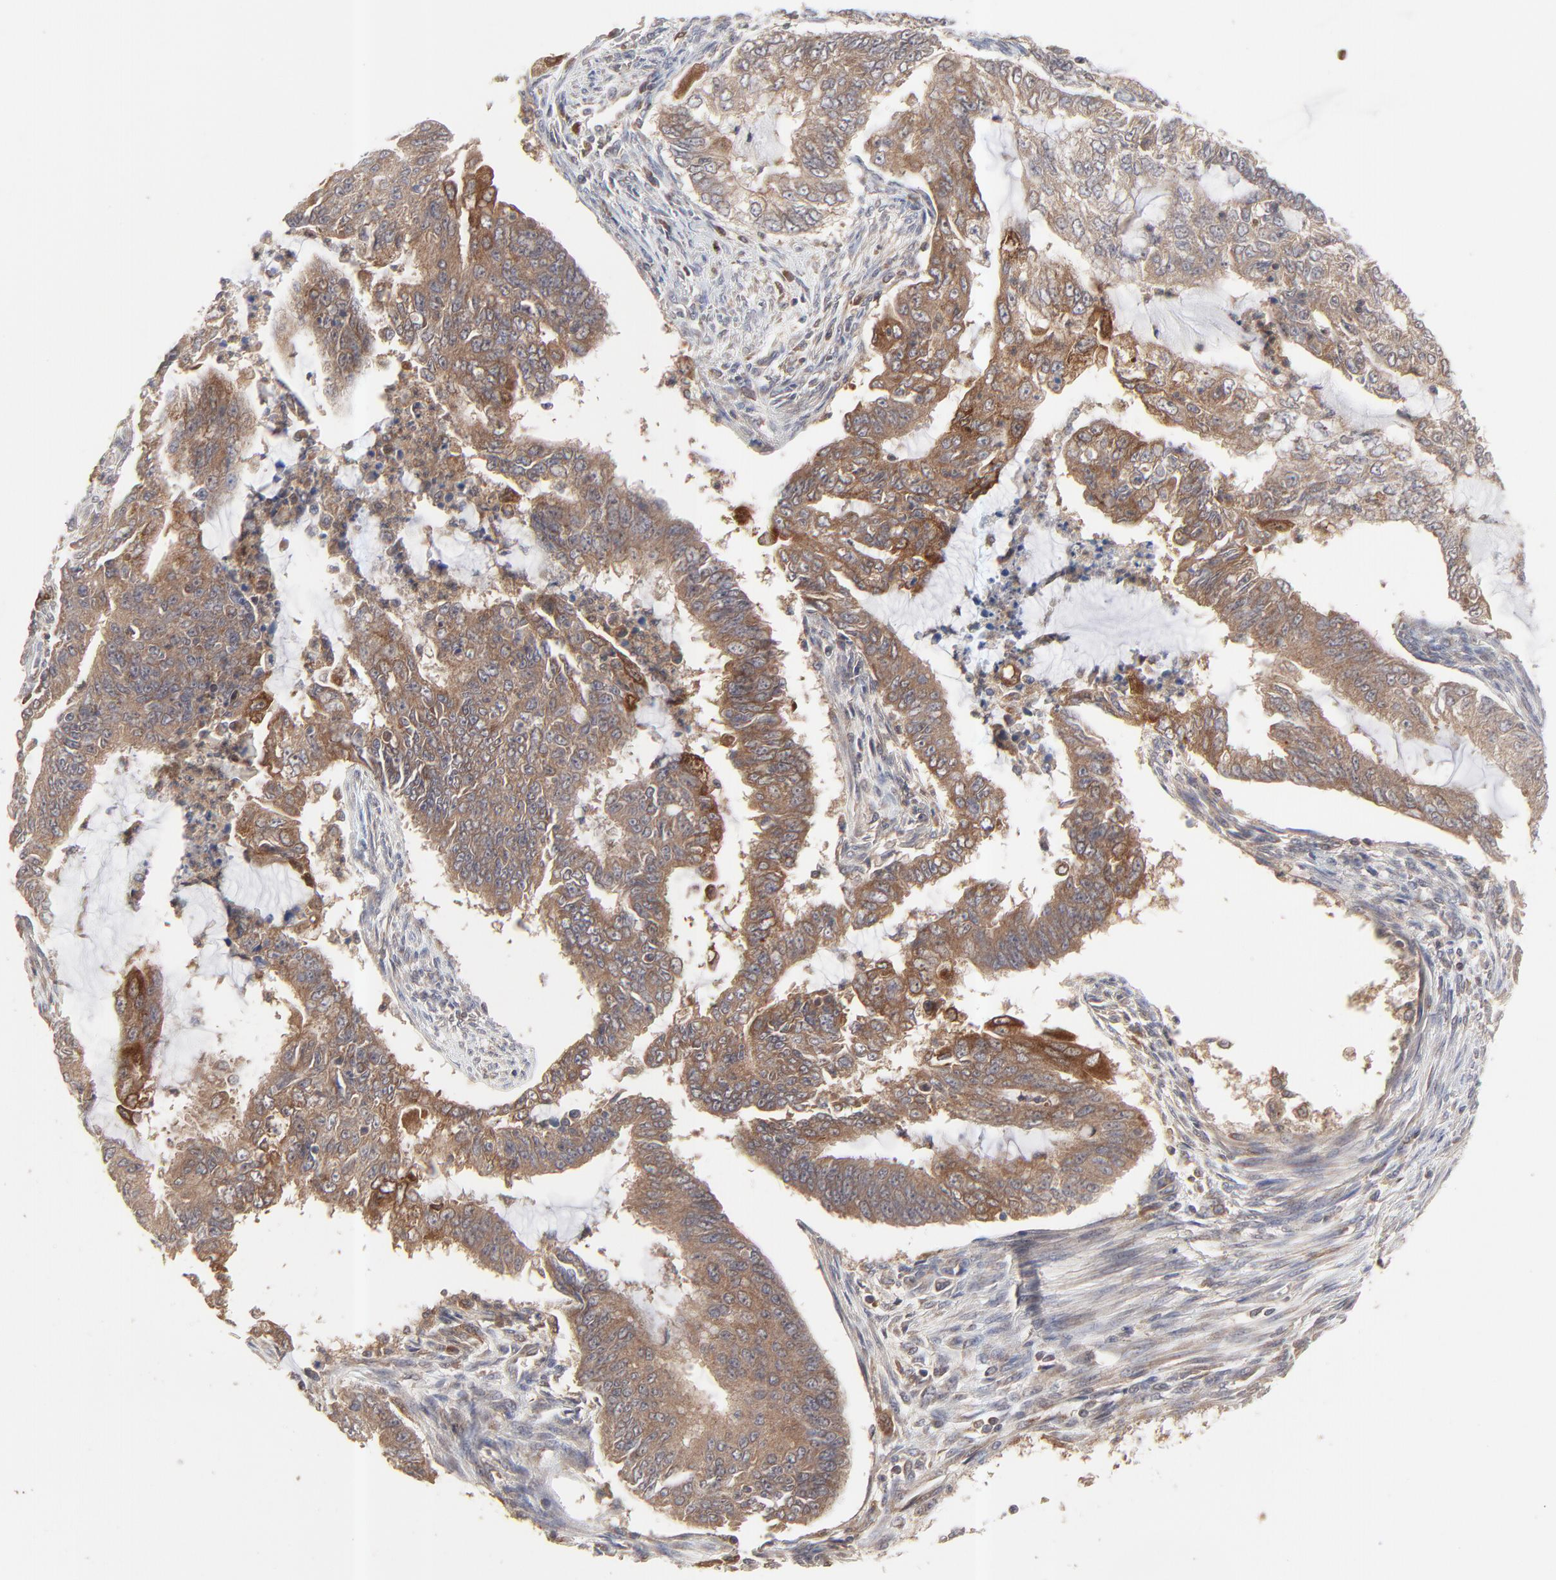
{"staining": {"intensity": "moderate", "quantity": ">75%", "location": "cytoplasmic/membranous"}, "tissue": "endometrial cancer", "cell_type": "Tumor cells", "image_type": "cancer", "snomed": [{"axis": "morphology", "description": "Adenocarcinoma, NOS"}, {"axis": "topography", "description": "Endometrium"}], "caption": "There is medium levels of moderate cytoplasmic/membranous expression in tumor cells of adenocarcinoma (endometrial), as demonstrated by immunohistochemical staining (brown color).", "gene": "RAB9A", "patient": {"sex": "female", "age": 75}}